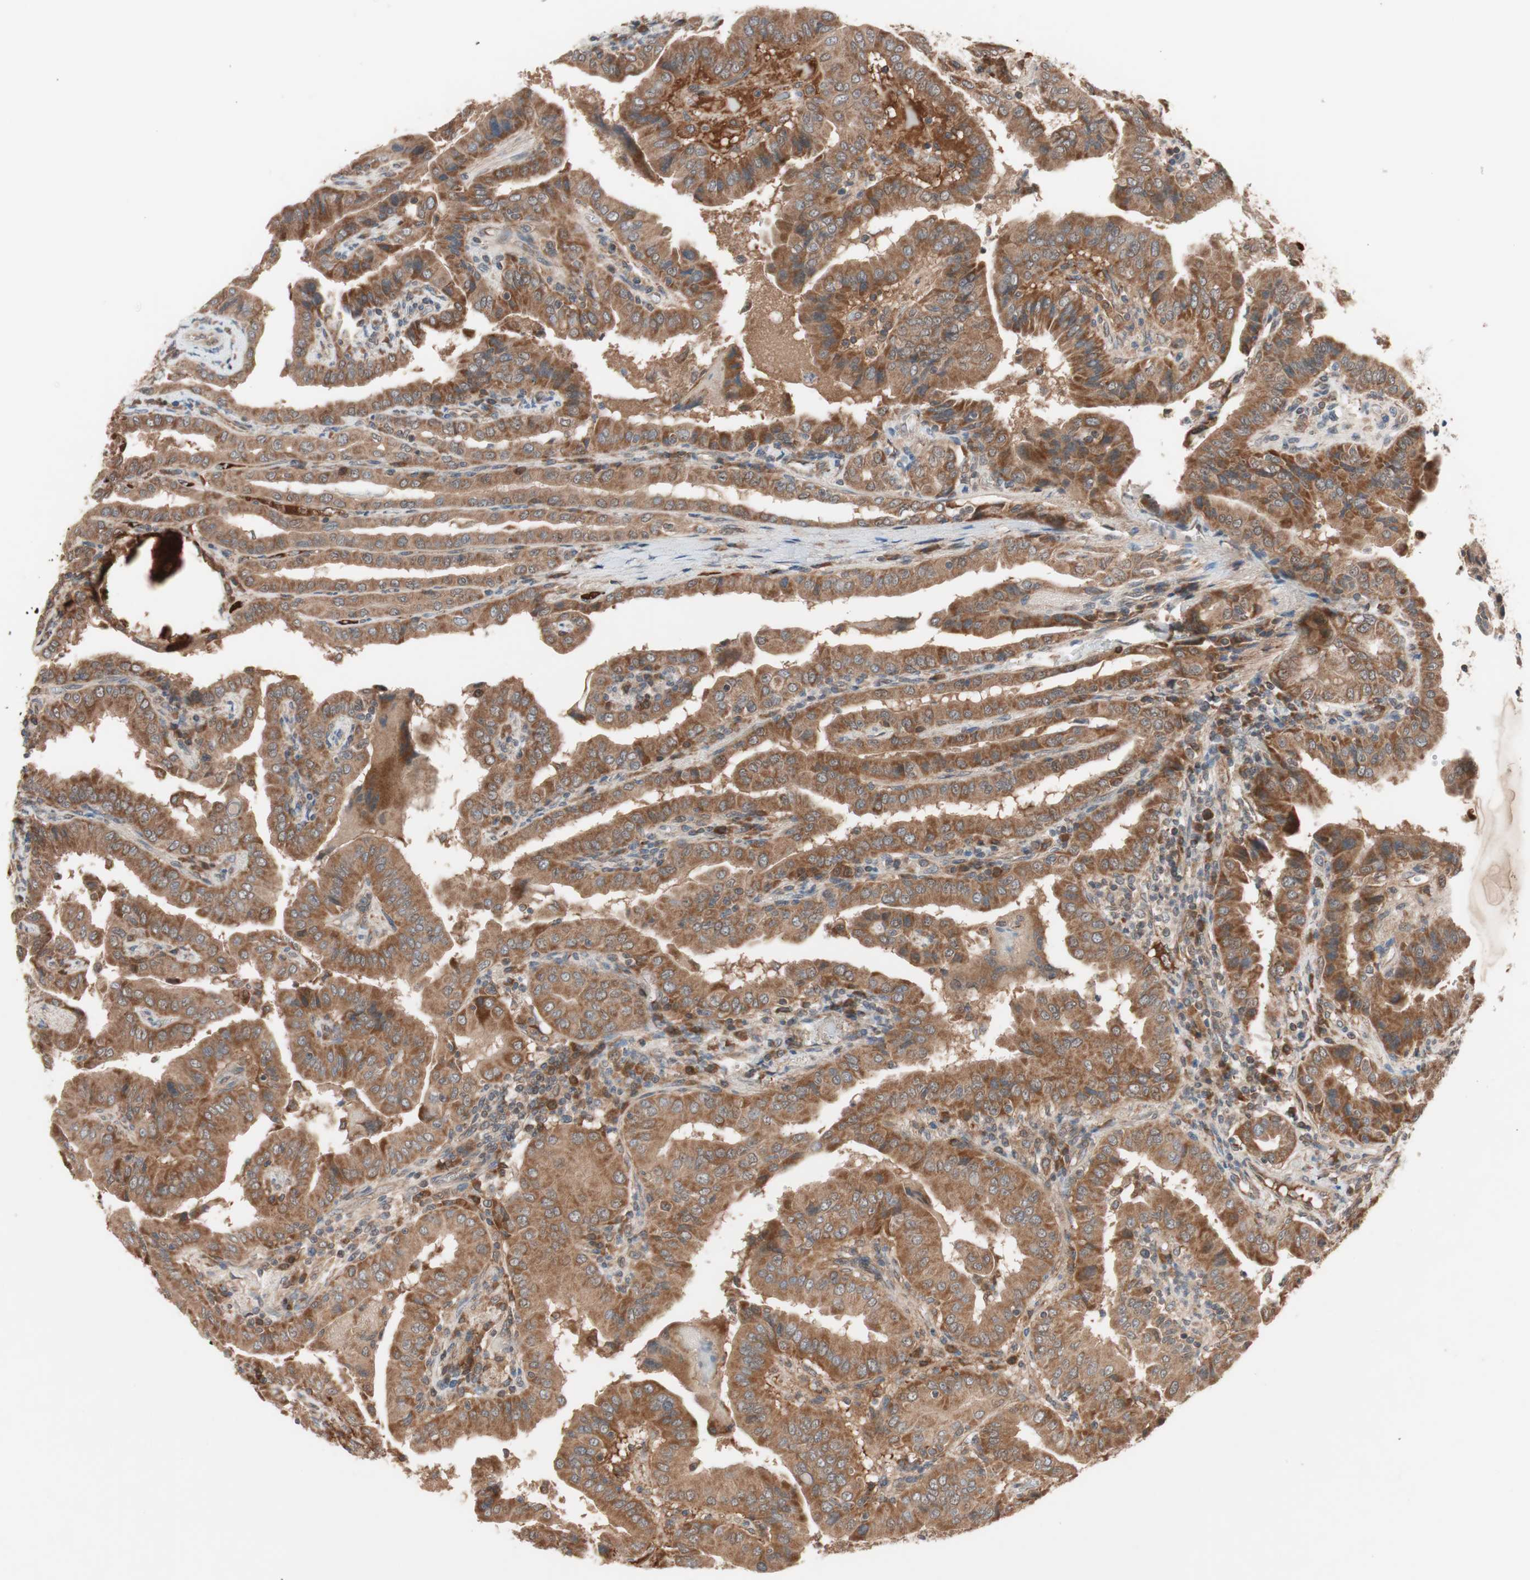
{"staining": {"intensity": "moderate", "quantity": ">75%", "location": "cytoplasmic/membranous"}, "tissue": "thyroid cancer", "cell_type": "Tumor cells", "image_type": "cancer", "snomed": [{"axis": "morphology", "description": "Papillary adenocarcinoma, NOS"}, {"axis": "topography", "description": "Thyroid gland"}], "caption": "About >75% of tumor cells in thyroid papillary adenocarcinoma display moderate cytoplasmic/membranous protein positivity as visualized by brown immunohistochemical staining.", "gene": "HMBS", "patient": {"sex": "male", "age": 33}}